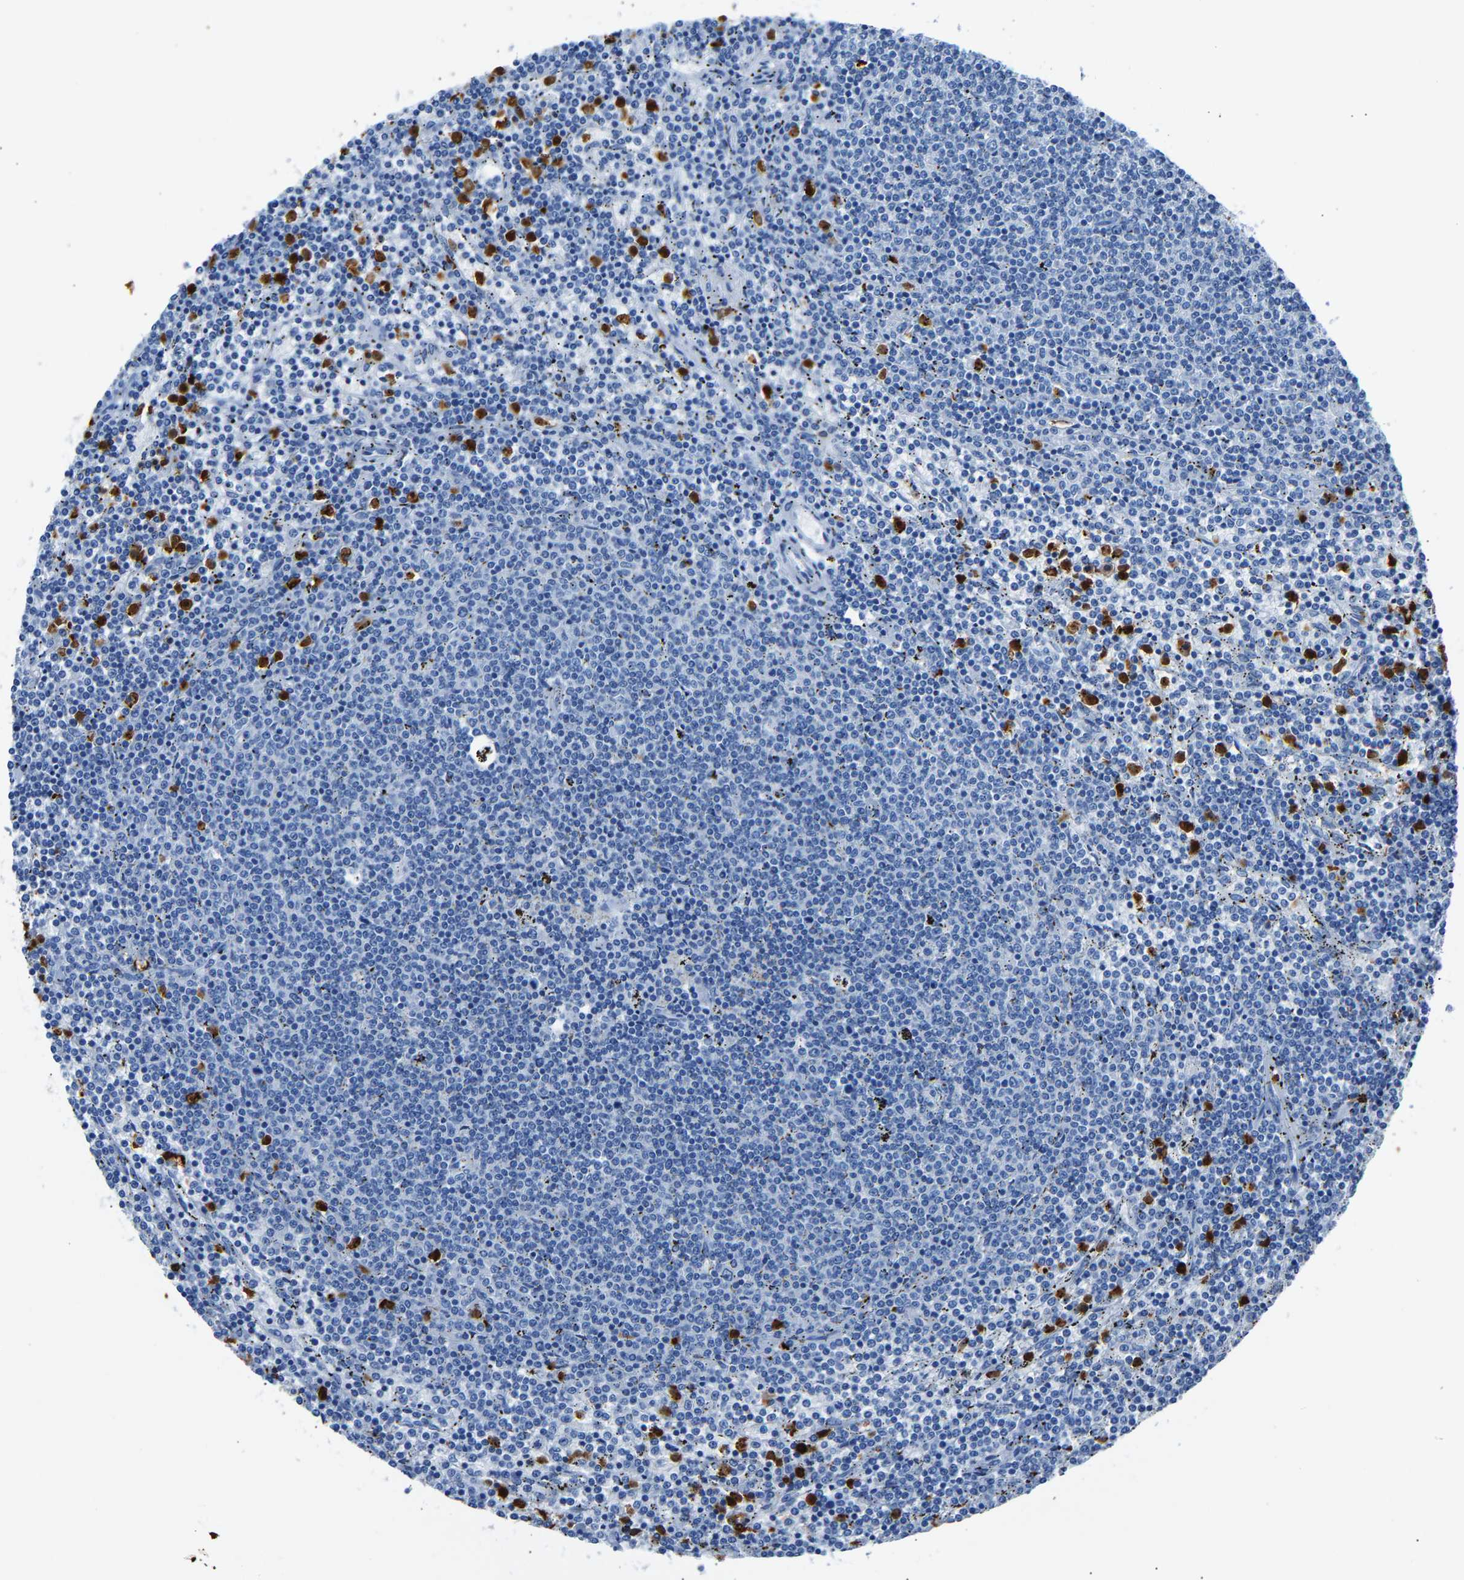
{"staining": {"intensity": "negative", "quantity": "none", "location": "none"}, "tissue": "lymphoma", "cell_type": "Tumor cells", "image_type": "cancer", "snomed": [{"axis": "morphology", "description": "Malignant lymphoma, non-Hodgkin's type, Low grade"}, {"axis": "topography", "description": "Spleen"}], "caption": "High power microscopy image of an immunohistochemistry photomicrograph of lymphoma, revealing no significant expression in tumor cells.", "gene": "S100P", "patient": {"sex": "female", "age": 50}}